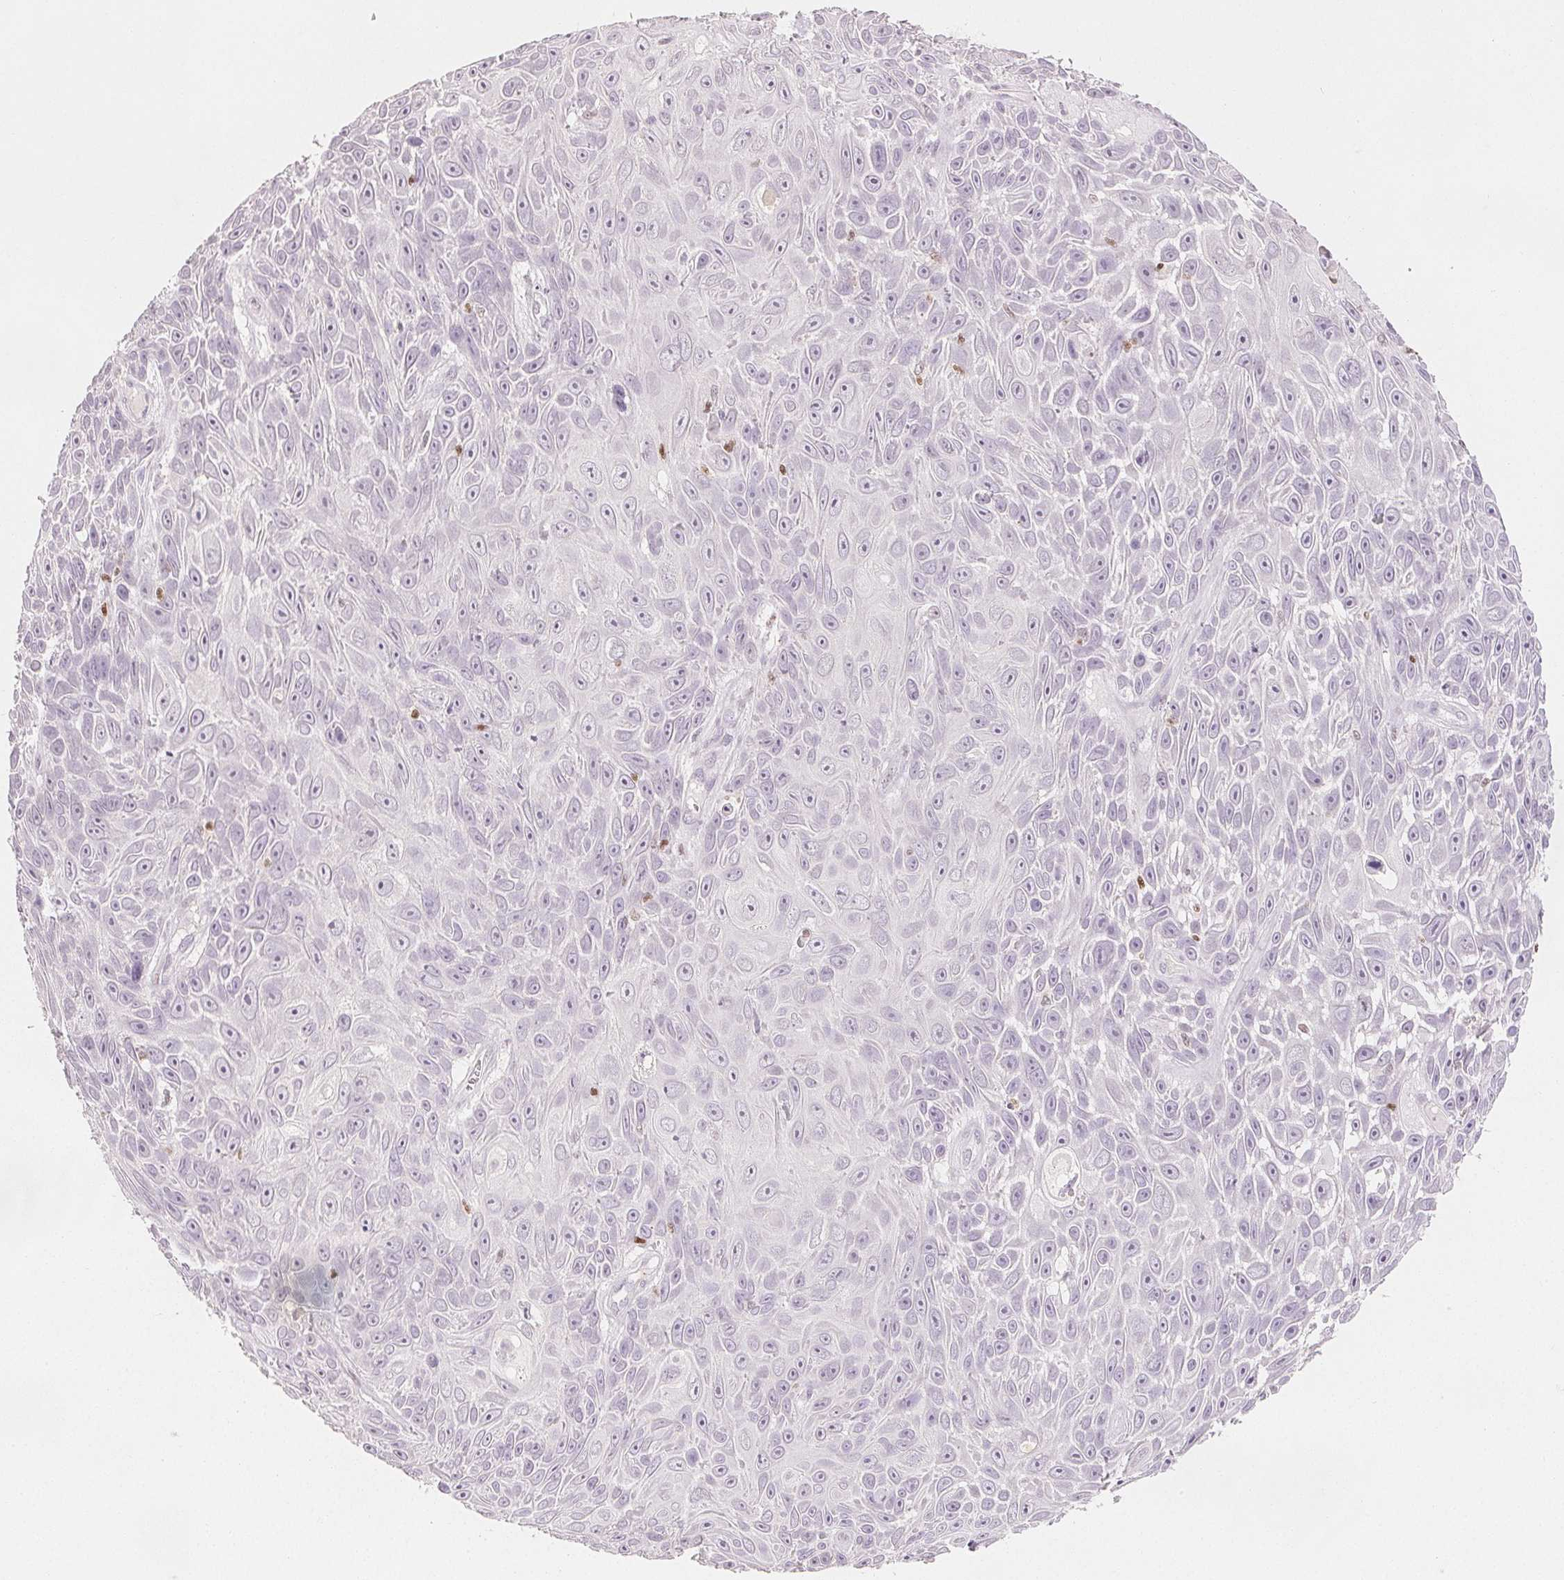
{"staining": {"intensity": "negative", "quantity": "none", "location": "none"}, "tissue": "skin cancer", "cell_type": "Tumor cells", "image_type": "cancer", "snomed": [{"axis": "morphology", "description": "Squamous cell carcinoma, NOS"}, {"axis": "topography", "description": "Skin"}], "caption": "Immunohistochemistry of squamous cell carcinoma (skin) reveals no positivity in tumor cells.", "gene": "RUNX2", "patient": {"sex": "male", "age": 82}}